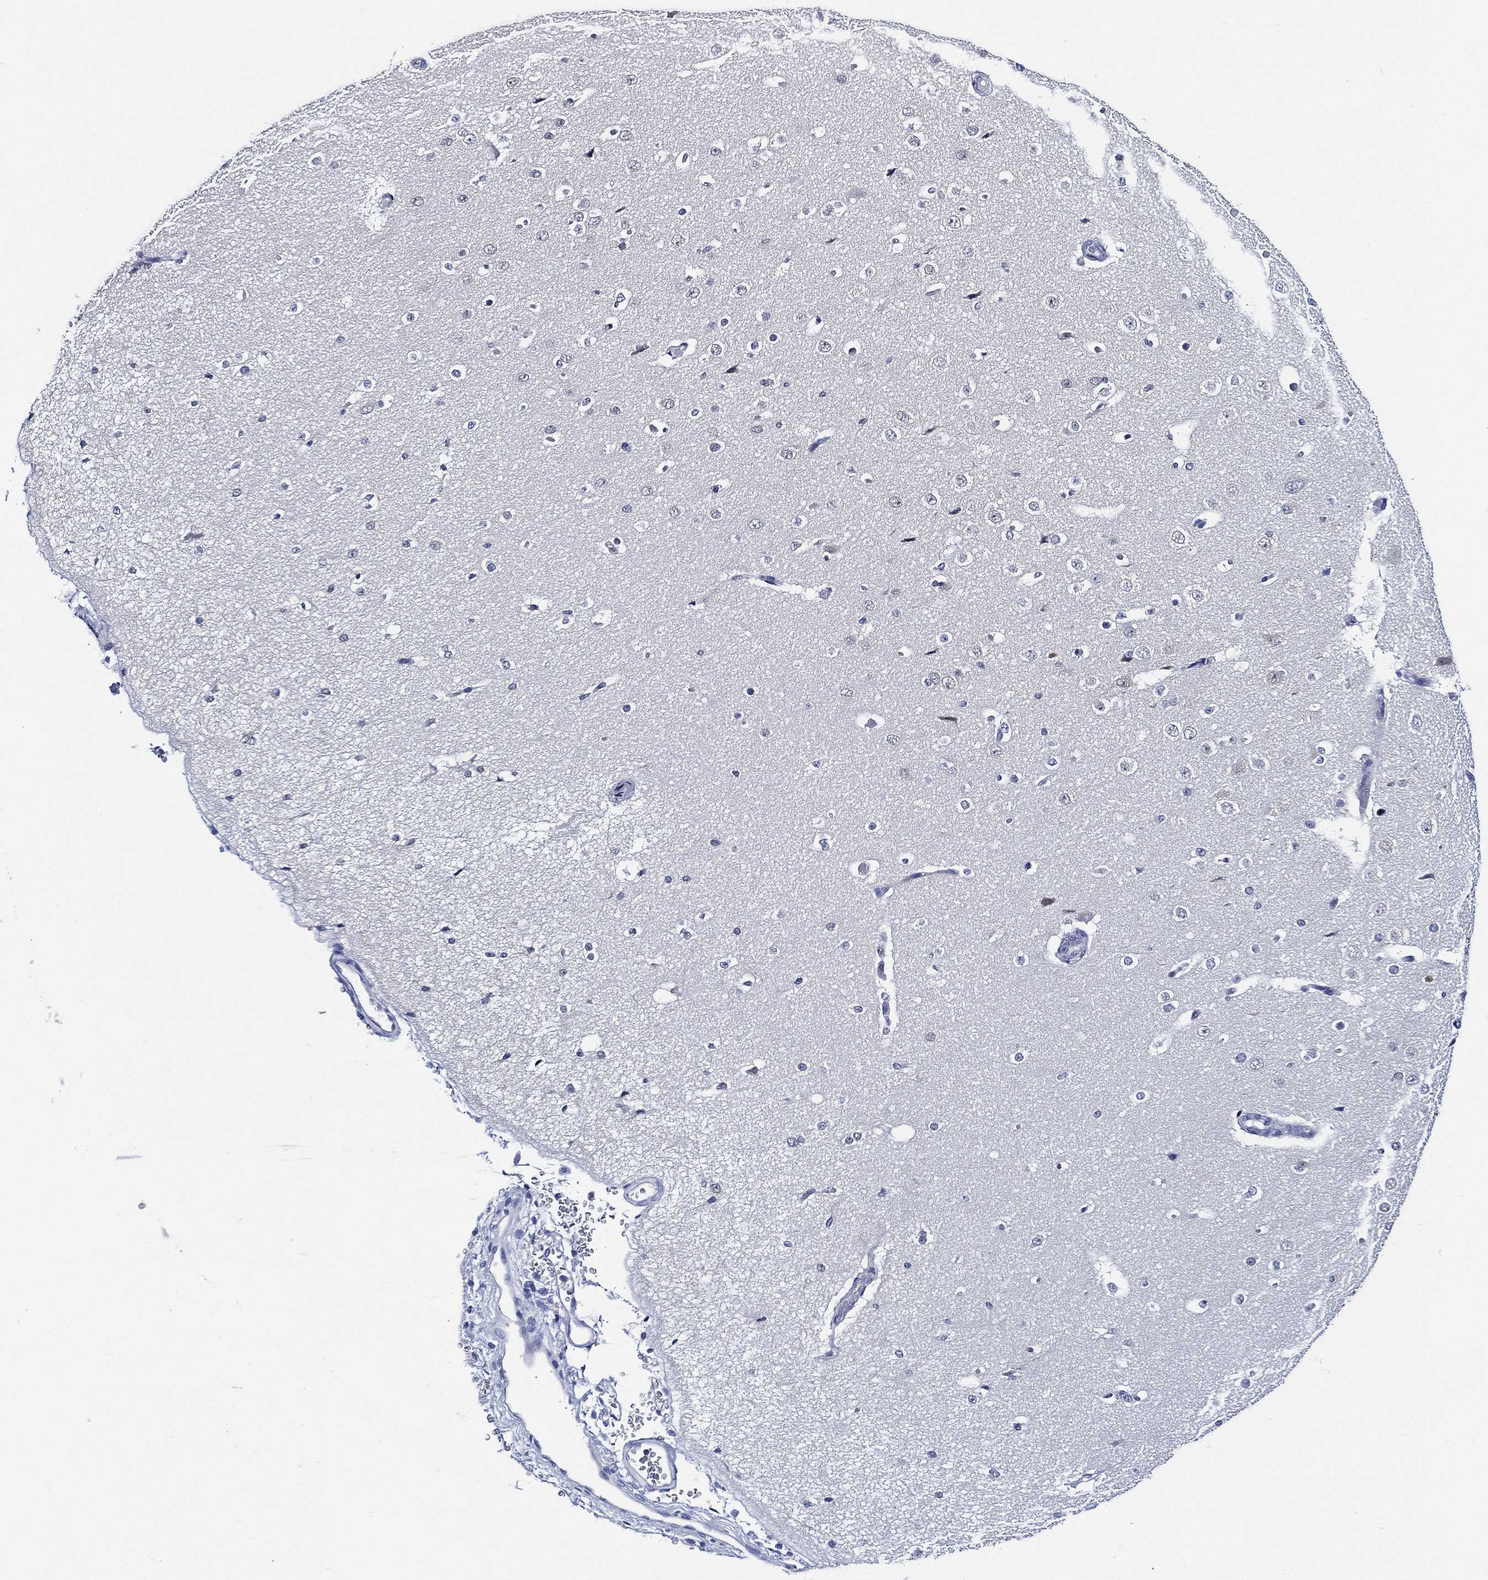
{"staining": {"intensity": "negative", "quantity": "none", "location": "none"}, "tissue": "cerebral cortex", "cell_type": "Endothelial cells", "image_type": "normal", "snomed": [{"axis": "morphology", "description": "Normal tissue, NOS"}, {"axis": "morphology", "description": "Inflammation, NOS"}, {"axis": "topography", "description": "Cerebral cortex"}], "caption": "Immunohistochemistry of normal cerebral cortex shows no staining in endothelial cells.", "gene": "NEDD9", "patient": {"sex": "male", "age": 6}}